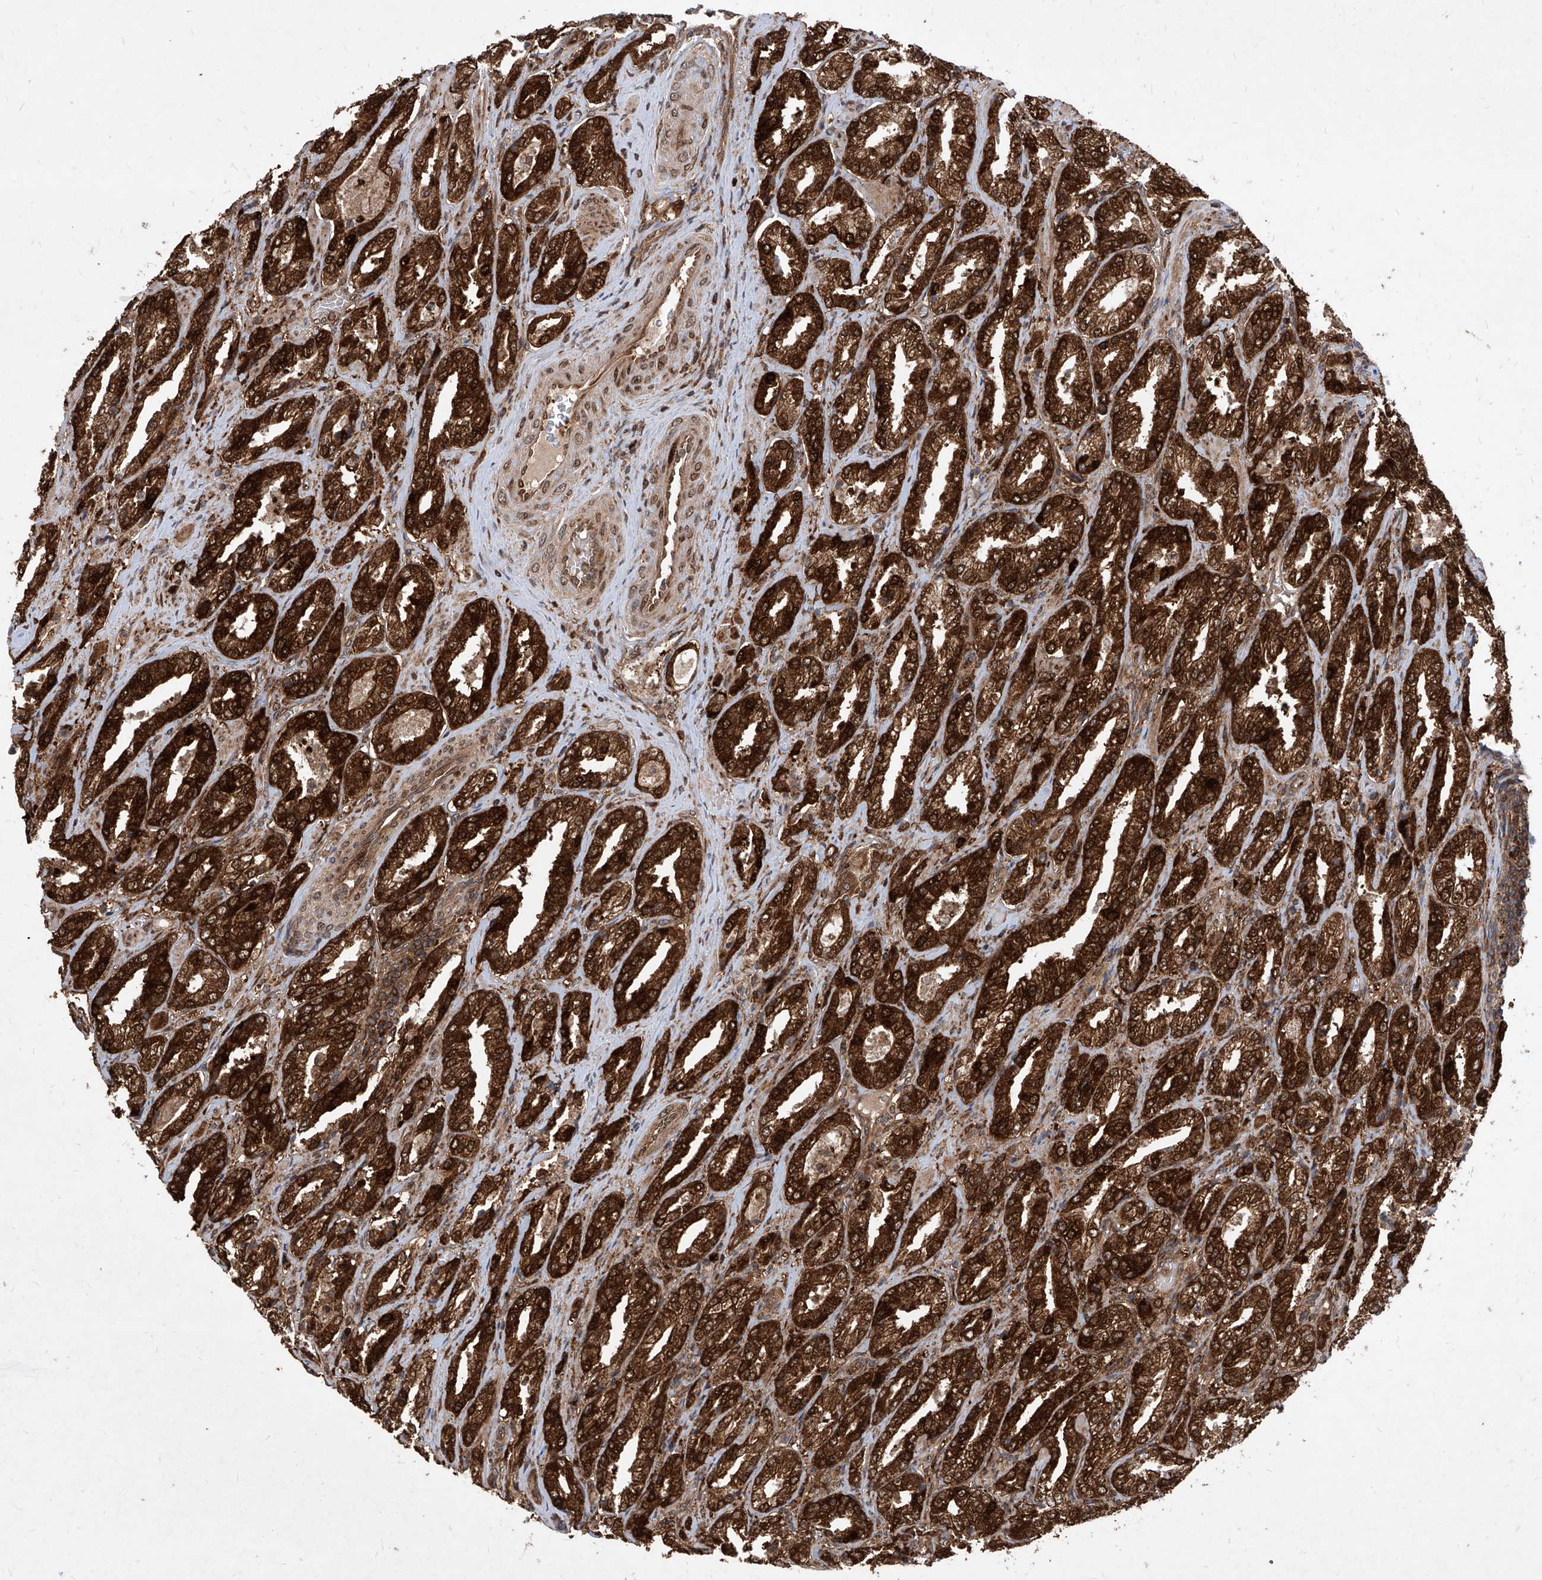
{"staining": {"intensity": "strong", "quantity": ">75%", "location": "cytoplasmic/membranous,nuclear"}, "tissue": "prostate cancer", "cell_type": "Tumor cells", "image_type": "cancer", "snomed": [{"axis": "morphology", "description": "Adenocarcinoma, Low grade"}, {"axis": "topography", "description": "Prostate"}], "caption": "About >75% of tumor cells in human prostate cancer (adenocarcinoma (low-grade)) show strong cytoplasmic/membranous and nuclear protein staining as visualized by brown immunohistochemical staining.", "gene": "MAGED2", "patient": {"sex": "male", "age": 62}}